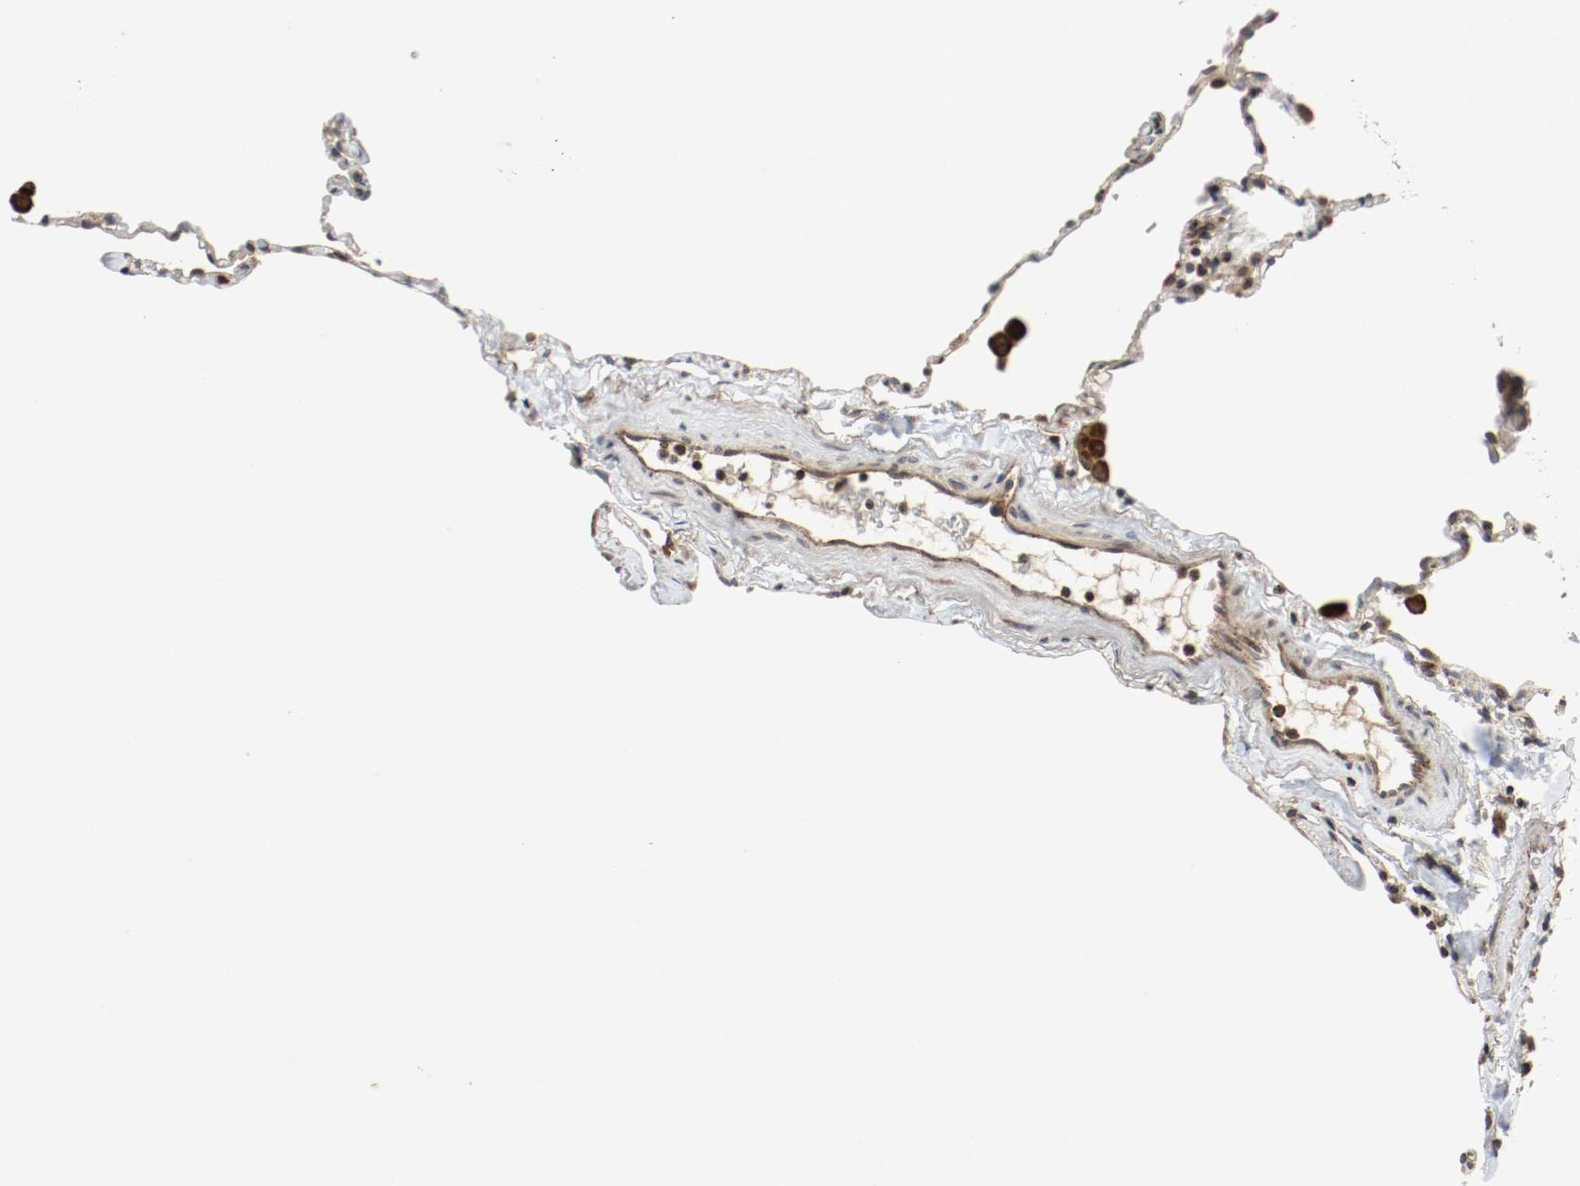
{"staining": {"intensity": "moderate", "quantity": "25%-75%", "location": "cytoplasmic/membranous"}, "tissue": "lung", "cell_type": "Alveolar cells", "image_type": "normal", "snomed": [{"axis": "morphology", "description": "Normal tissue, NOS"}, {"axis": "topography", "description": "Lung"}], "caption": "Protein analysis of benign lung shows moderate cytoplasmic/membranous positivity in approximately 25%-75% of alveolar cells. Immunohistochemistry stains the protein of interest in brown and the nuclei are stained blue.", "gene": "LAMP2", "patient": {"sex": "male", "age": 59}}